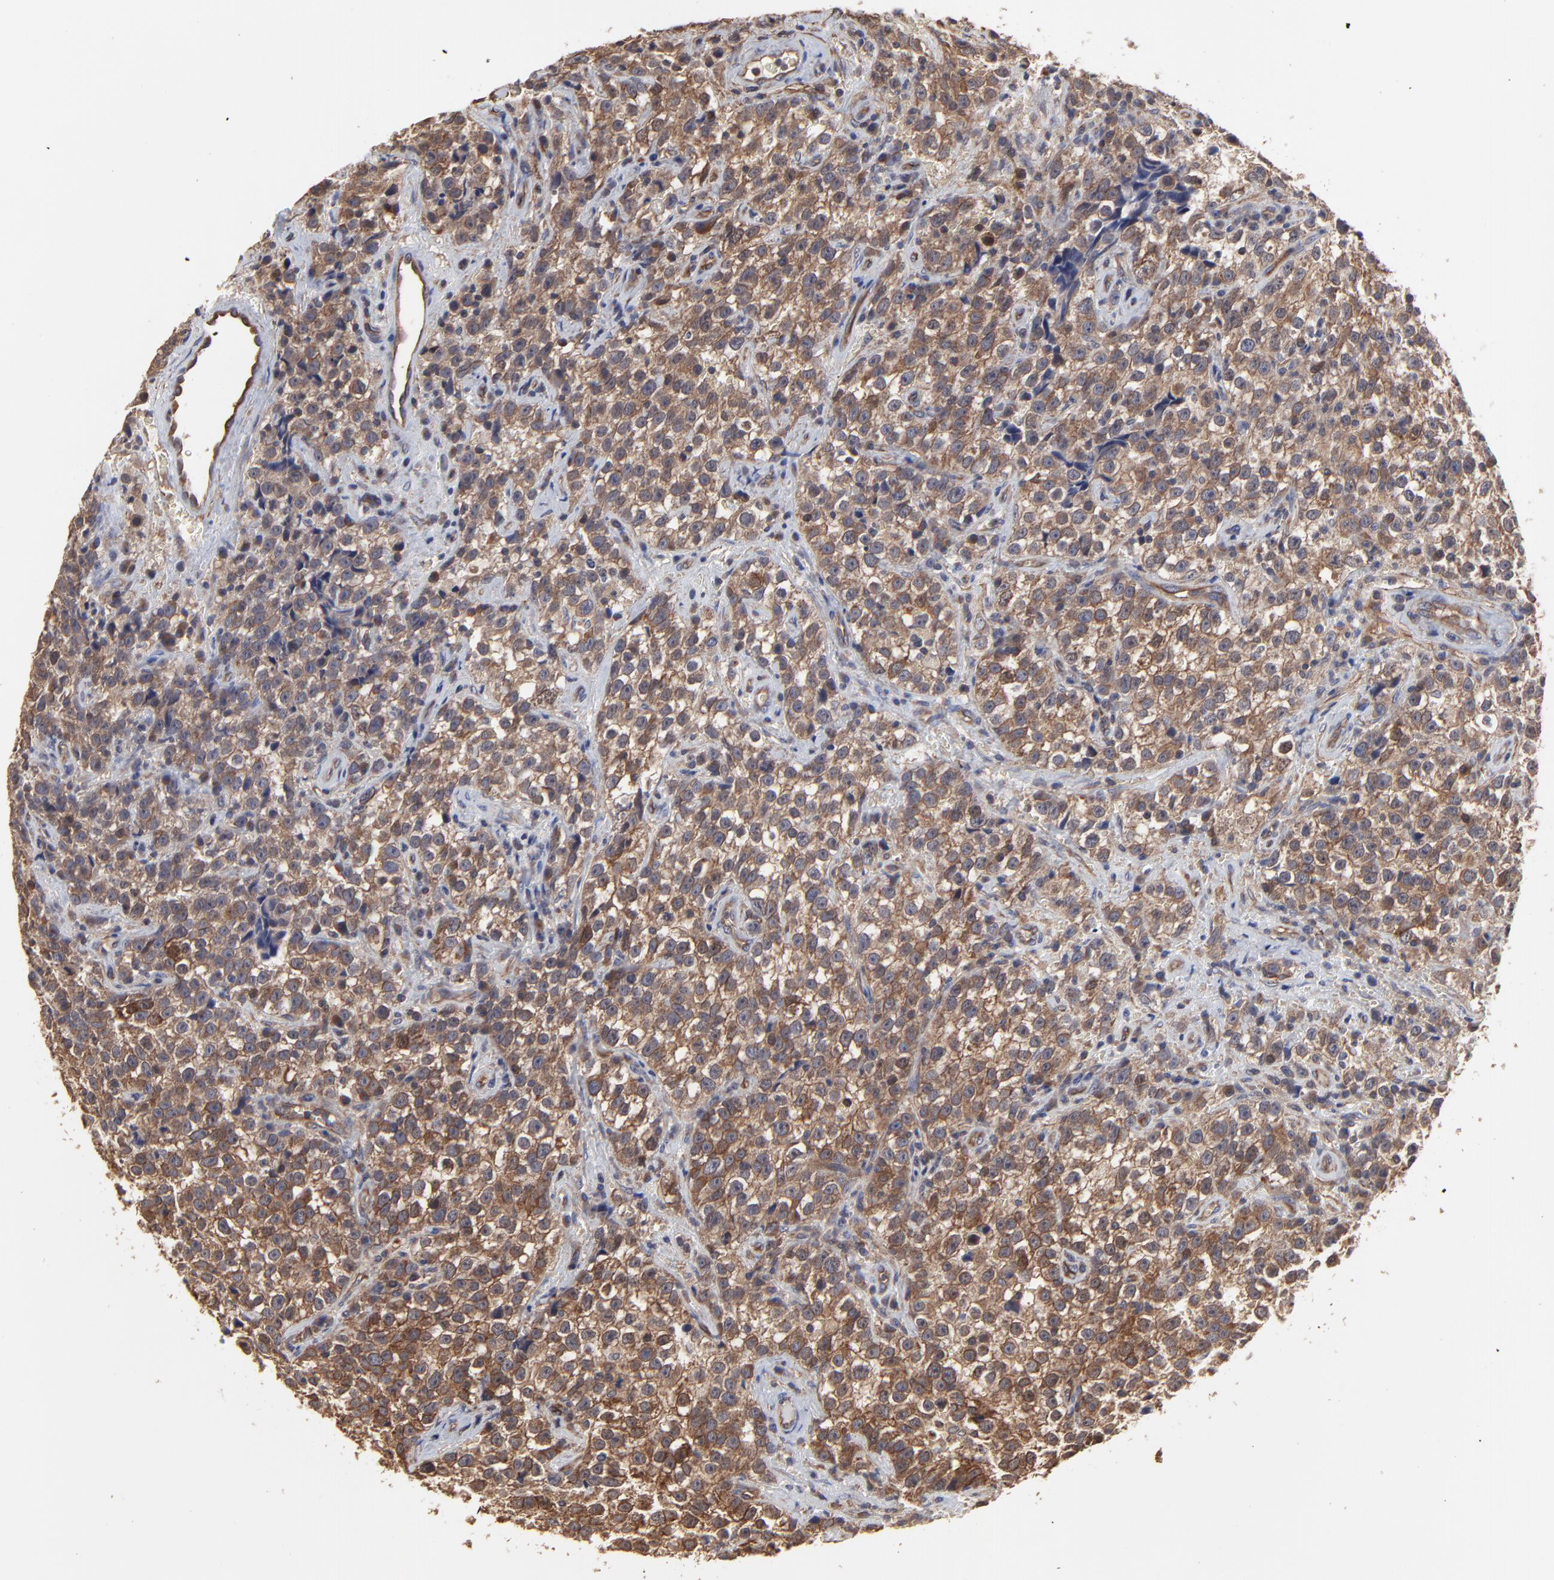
{"staining": {"intensity": "moderate", "quantity": ">75%", "location": "cytoplasmic/membranous"}, "tissue": "testis cancer", "cell_type": "Tumor cells", "image_type": "cancer", "snomed": [{"axis": "morphology", "description": "Seminoma, NOS"}, {"axis": "topography", "description": "Testis"}], "caption": "Testis cancer (seminoma) stained for a protein (brown) displays moderate cytoplasmic/membranous positive staining in approximately >75% of tumor cells.", "gene": "ARMT1", "patient": {"sex": "male", "age": 38}}